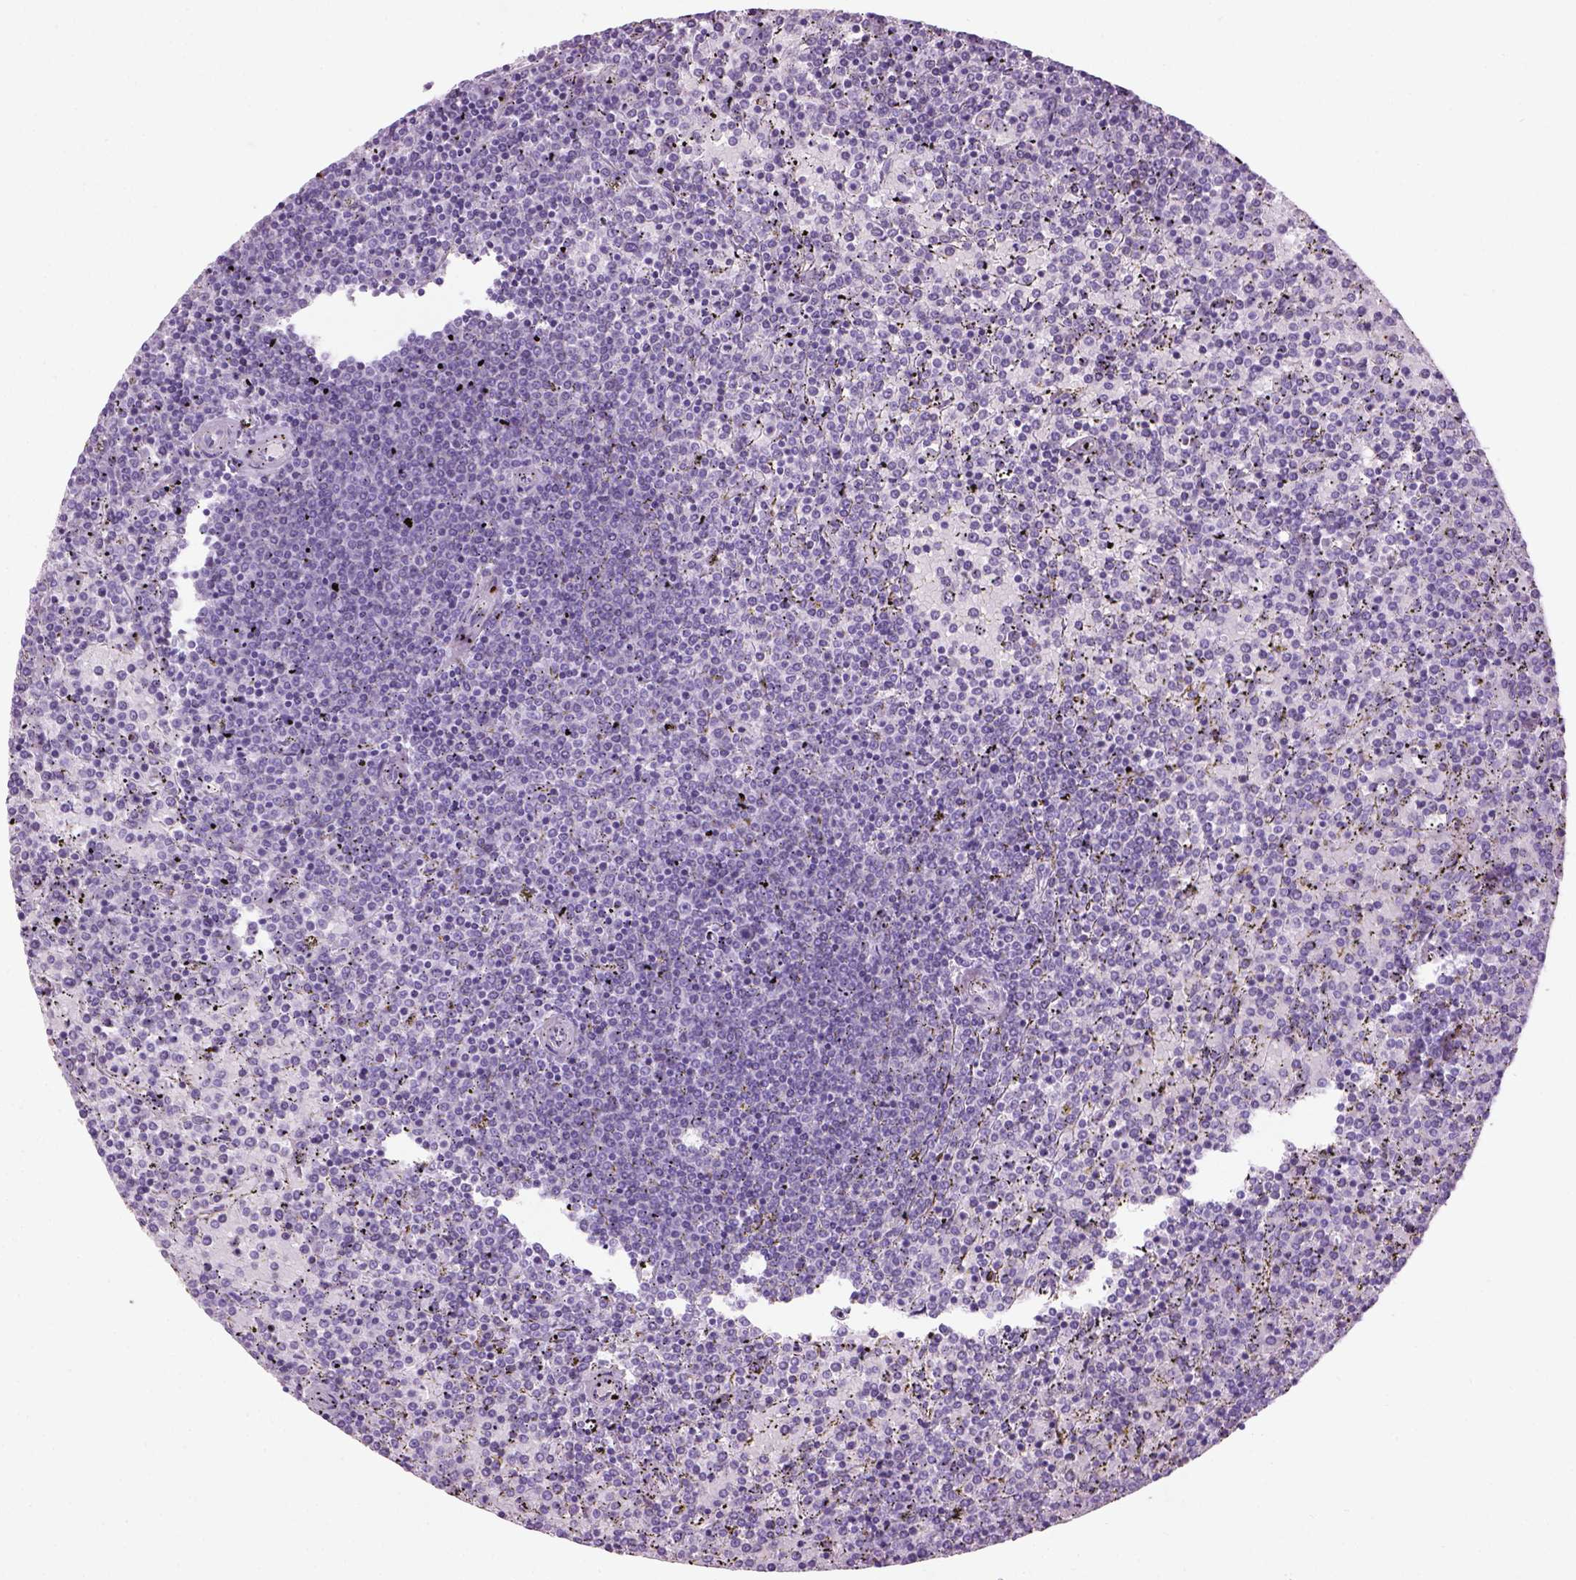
{"staining": {"intensity": "negative", "quantity": "none", "location": "none"}, "tissue": "lymphoma", "cell_type": "Tumor cells", "image_type": "cancer", "snomed": [{"axis": "morphology", "description": "Malignant lymphoma, non-Hodgkin's type, Low grade"}, {"axis": "topography", "description": "Spleen"}], "caption": "Immunohistochemistry histopathology image of neoplastic tissue: malignant lymphoma, non-Hodgkin's type (low-grade) stained with DAB reveals no significant protein expression in tumor cells. (DAB IHC, high magnification).", "gene": "GABRB2", "patient": {"sex": "female", "age": 77}}